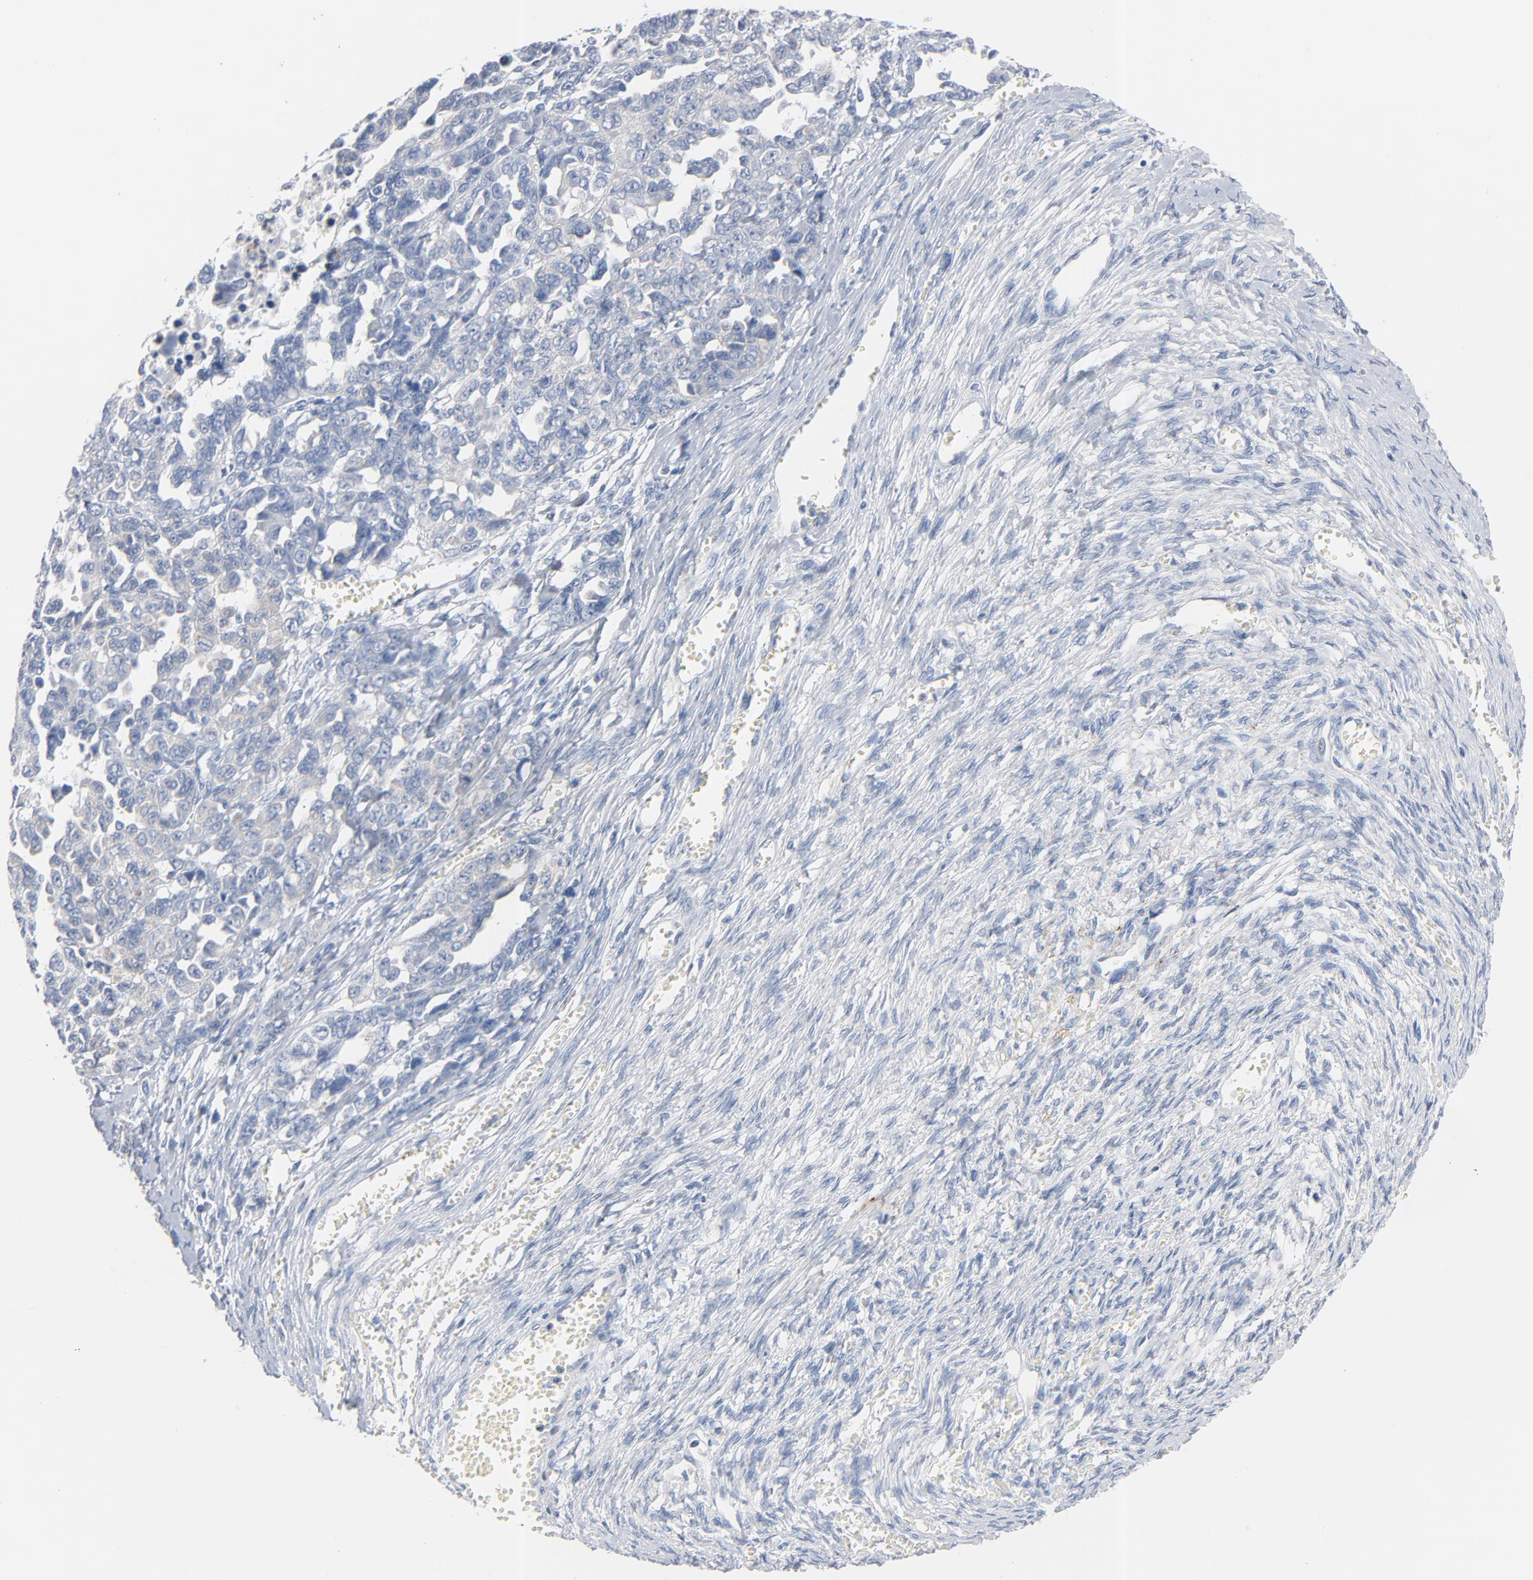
{"staining": {"intensity": "negative", "quantity": "none", "location": "none"}, "tissue": "ovarian cancer", "cell_type": "Tumor cells", "image_type": "cancer", "snomed": [{"axis": "morphology", "description": "Cystadenocarcinoma, serous, NOS"}, {"axis": "topography", "description": "Ovary"}], "caption": "Protein analysis of ovarian cancer (serous cystadenocarcinoma) shows no significant positivity in tumor cells.", "gene": "IFT43", "patient": {"sex": "female", "age": 69}}